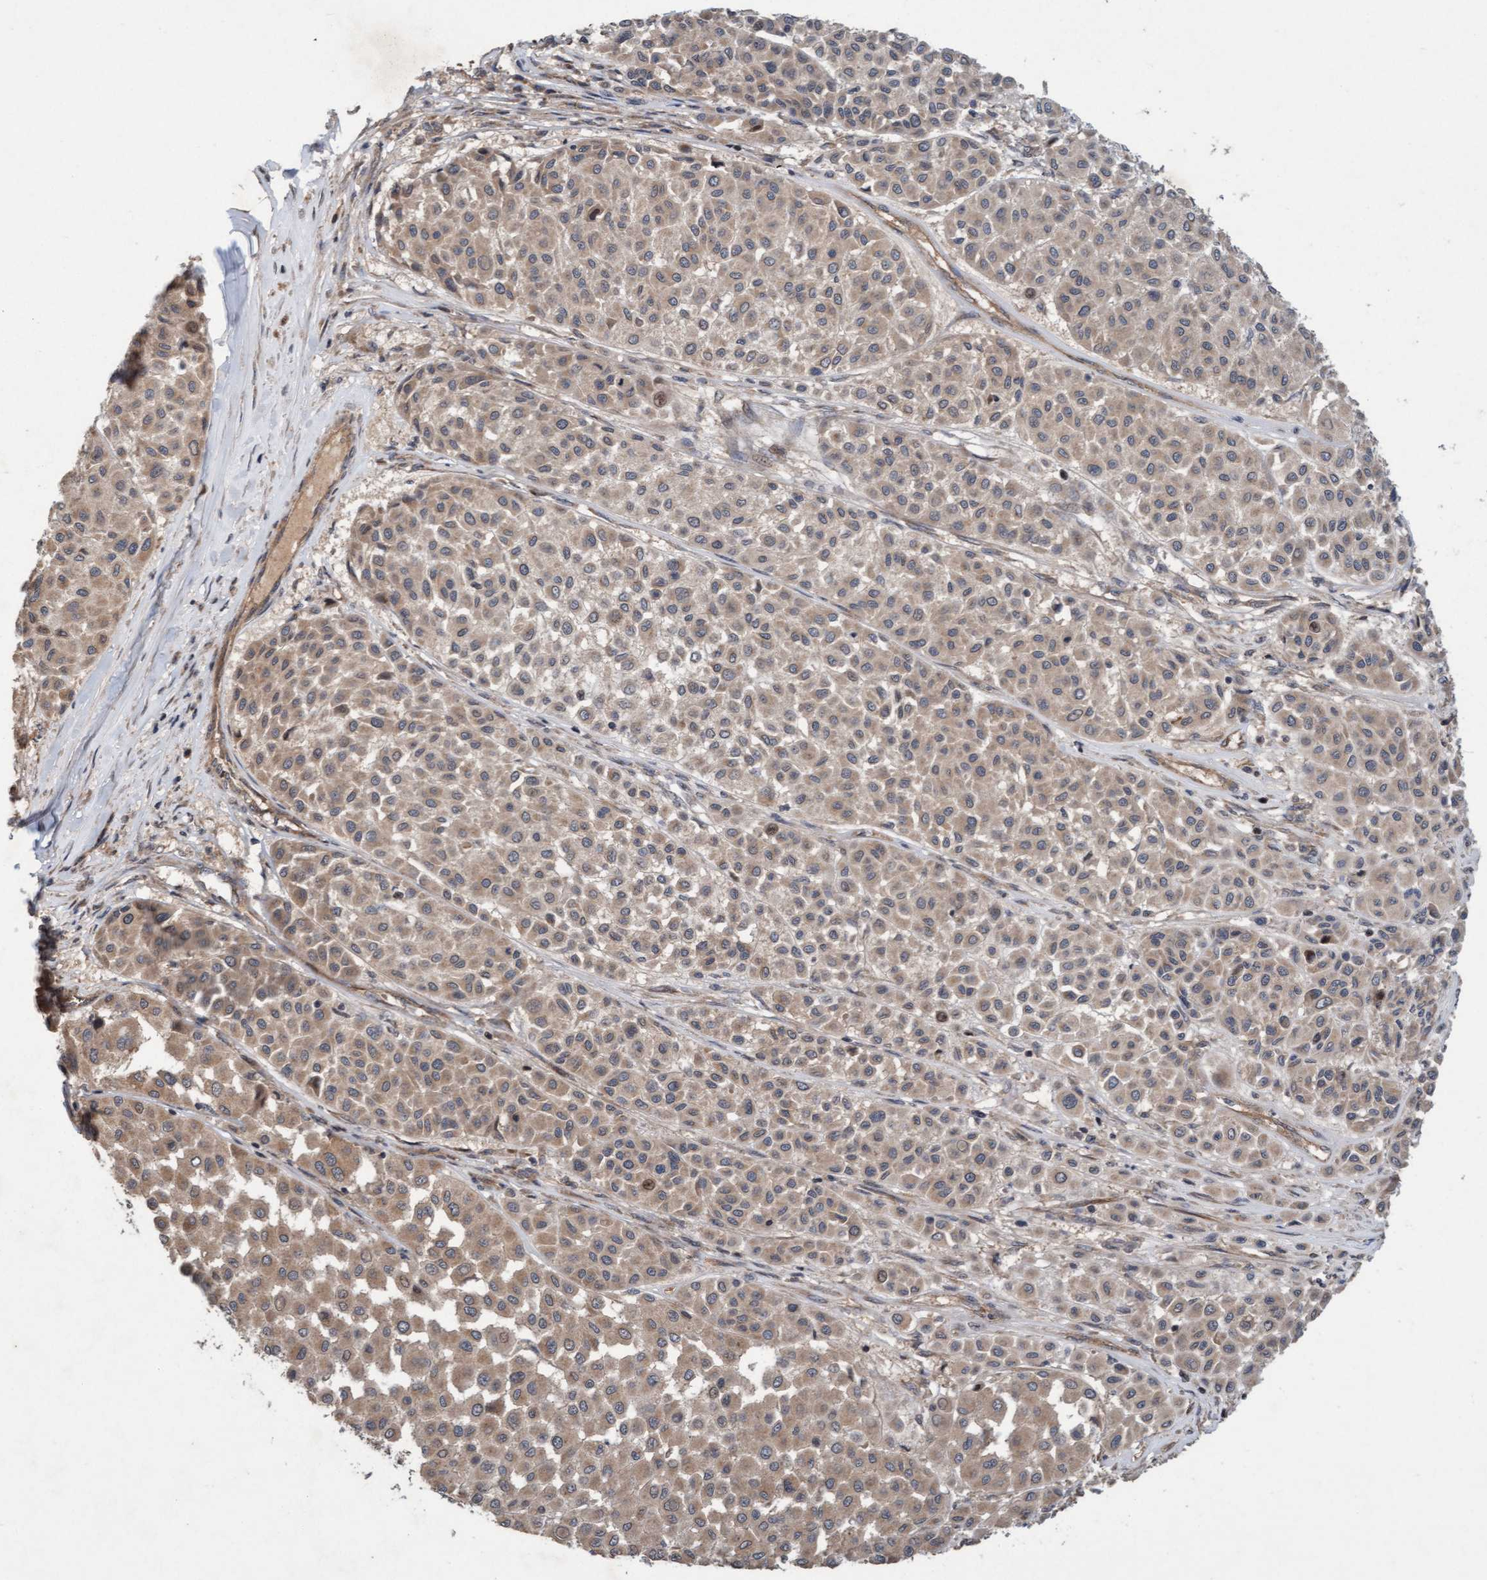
{"staining": {"intensity": "weak", "quantity": ">75%", "location": "cytoplasmic/membranous"}, "tissue": "melanoma", "cell_type": "Tumor cells", "image_type": "cancer", "snomed": [{"axis": "morphology", "description": "Malignant melanoma, Metastatic site"}, {"axis": "topography", "description": "Soft tissue"}], "caption": "A low amount of weak cytoplasmic/membranous staining is appreciated in about >75% of tumor cells in malignant melanoma (metastatic site) tissue. The staining is performed using DAB (3,3'-diaminobenzidine) brown chromogen to label protein expression. The nuclei are counter-stained blue using hematoxylin.", "gene": "MLXIP", "patient": {"sex": "male", "age": 41}}